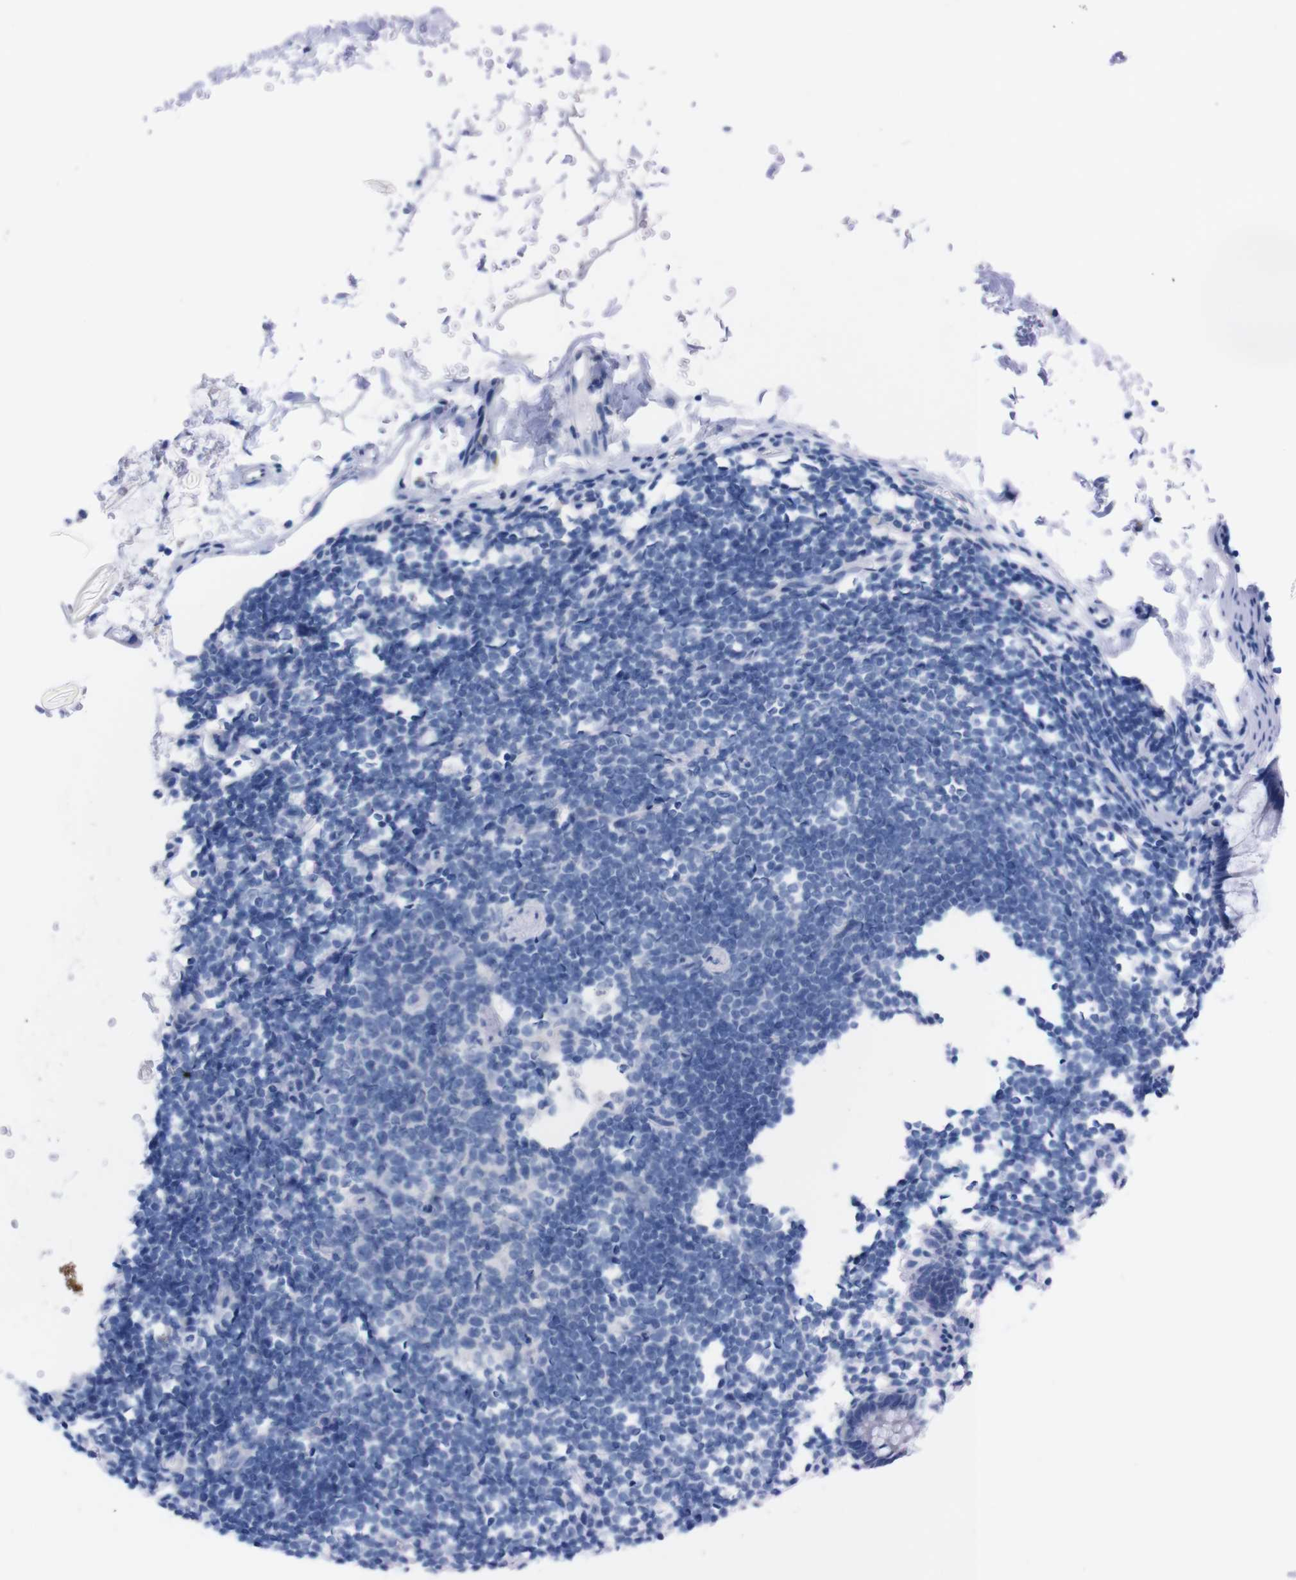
{"staining": {"intensity": "negative", "quantity": "none", "location": "none"}, "tissue": "rectum", "cell_type": "Glandular cells", "image_type": "normal", "snomed": [{"axis": "morphology", "description": "Normal tissue, NOS"}, {"axis": "topography", "description": "Rectum"}], "caption": "Micrograph shows no significant protein positivity in glandular cells of normal rectum.", "gene": "TMEM243", "patient": {"sex": "female", "age": 24}}